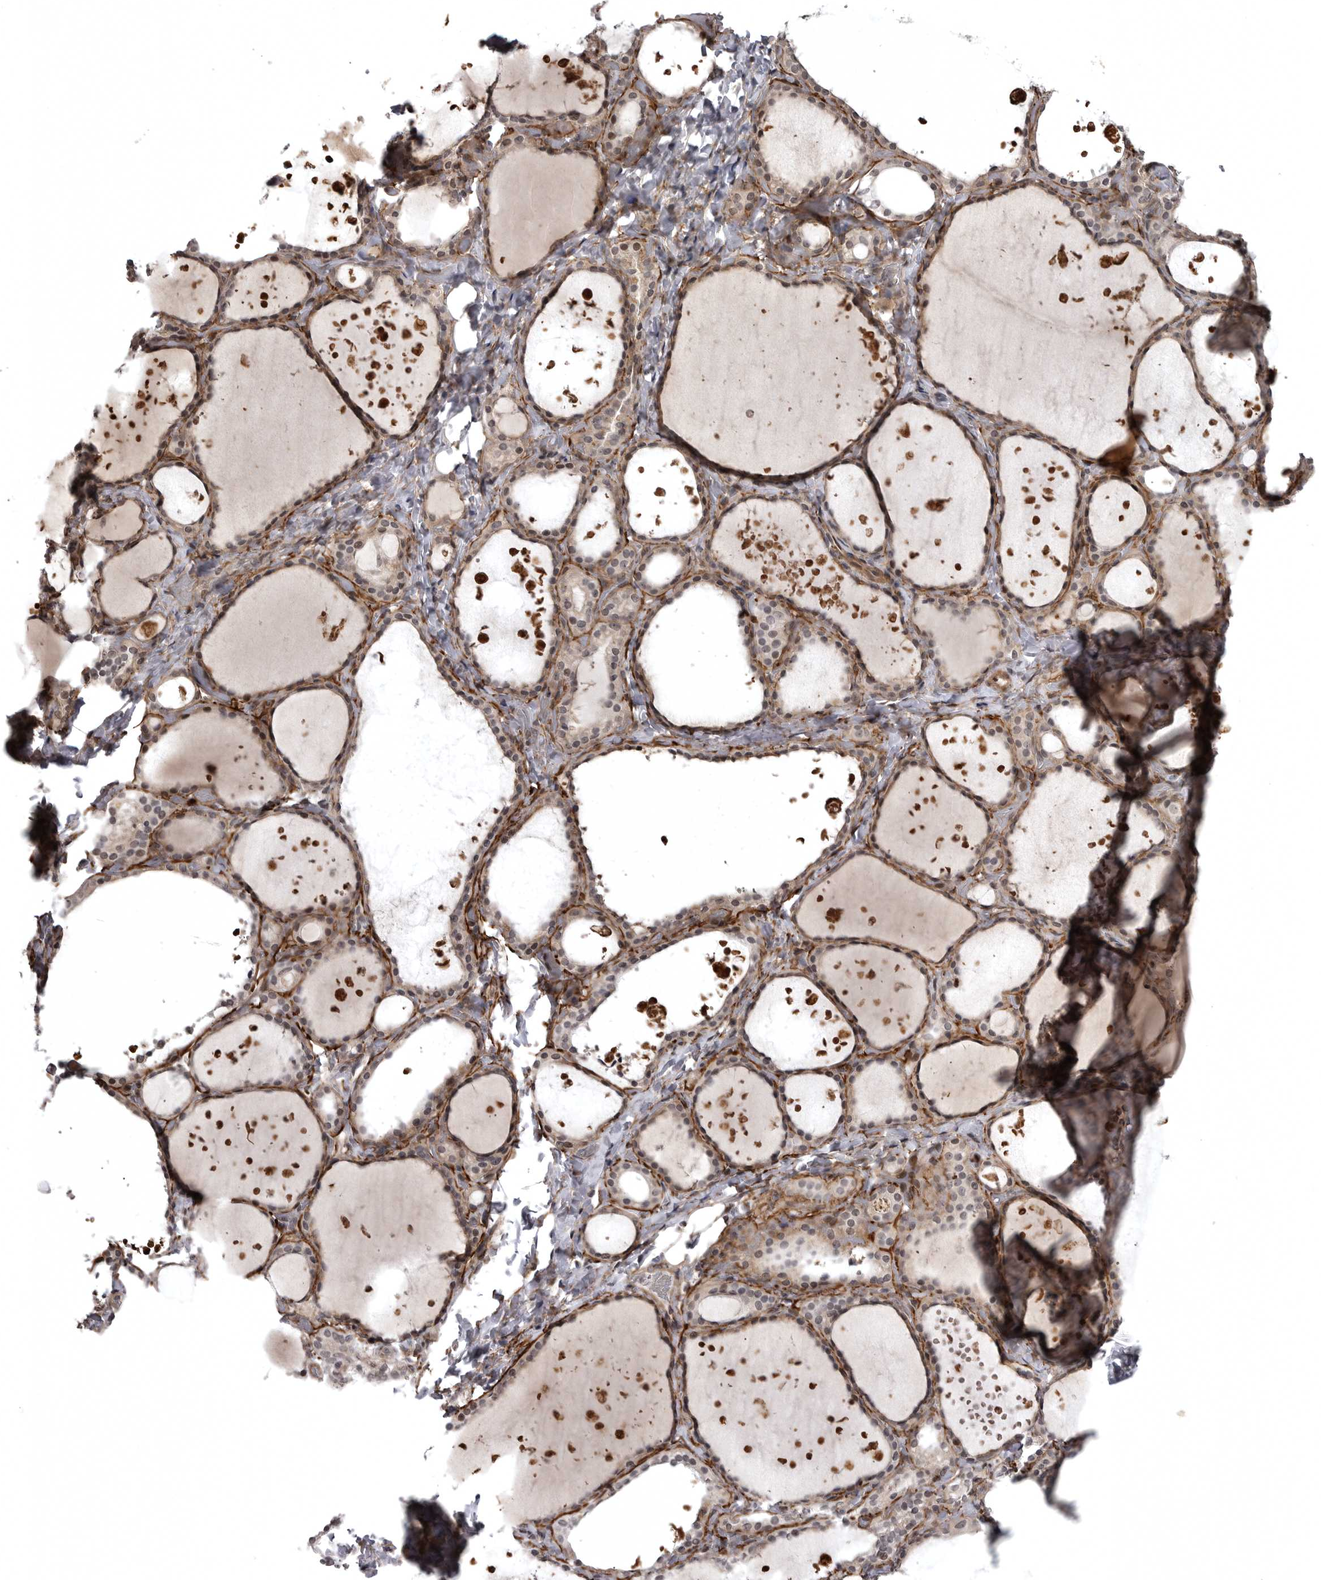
{"staining": {"intensity": "moderate", "quantity": "25%-75%", "location": "cytoplasmic/membranous,nuclear"}, "tissue": "thyroid gland", "cell_type": "Glandular cells", "image_type": "normal", "snomed": [{"axis": "morphology", "description": "Normal tissue, NOS"}, {"axis": "topography", "description": "Thyroid gland"}], "caption": "Unremarkable thyroid gland was stained to show a protein in brown. There is medium levels of moderate cytoplasmic/membranous,nuclear positivity in approximately 25%-75% of glandular cells.", "gene": "SNX16", "patient": {"sex": "female", "age": 44}}